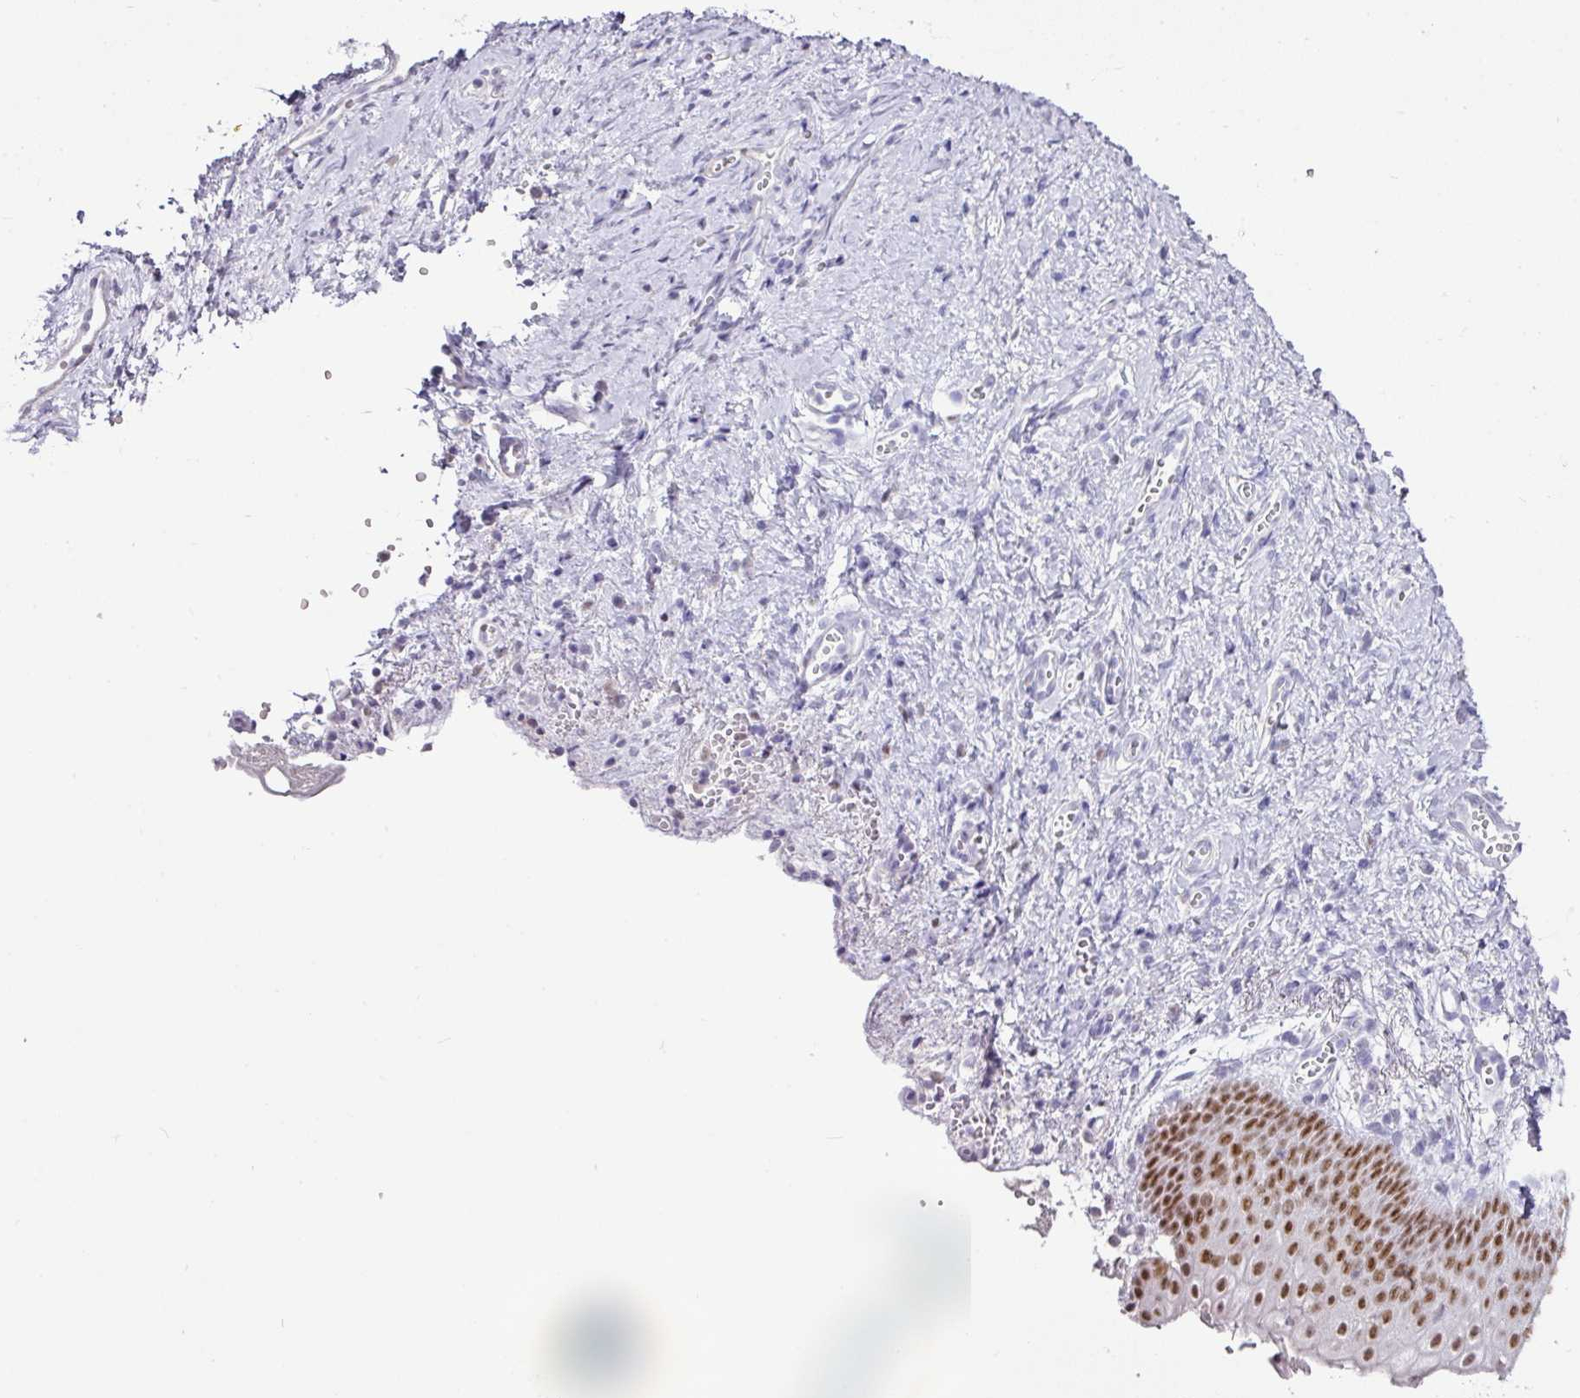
{"staining": {"intensity": "moderate", "quantity": "25%-75%", "location": "nuclear"}, "tissue": "vagina", "cell_type": "Squamous epithelial cells", "image_type": "normal", "snomed": [{"axis": "morphology", "description": "Normal tissue, NOS"}, {"axis": "topography", "description": "Vagina"}], "caption": "About 25%-75% of squamous epithelial cells in benign human vagina demonstrate moderate nuclear protein expression as visualized by brown immunohistochemical staining.", "gene": "BCL11A", "patient": {"sex": "female", "age": 56}}